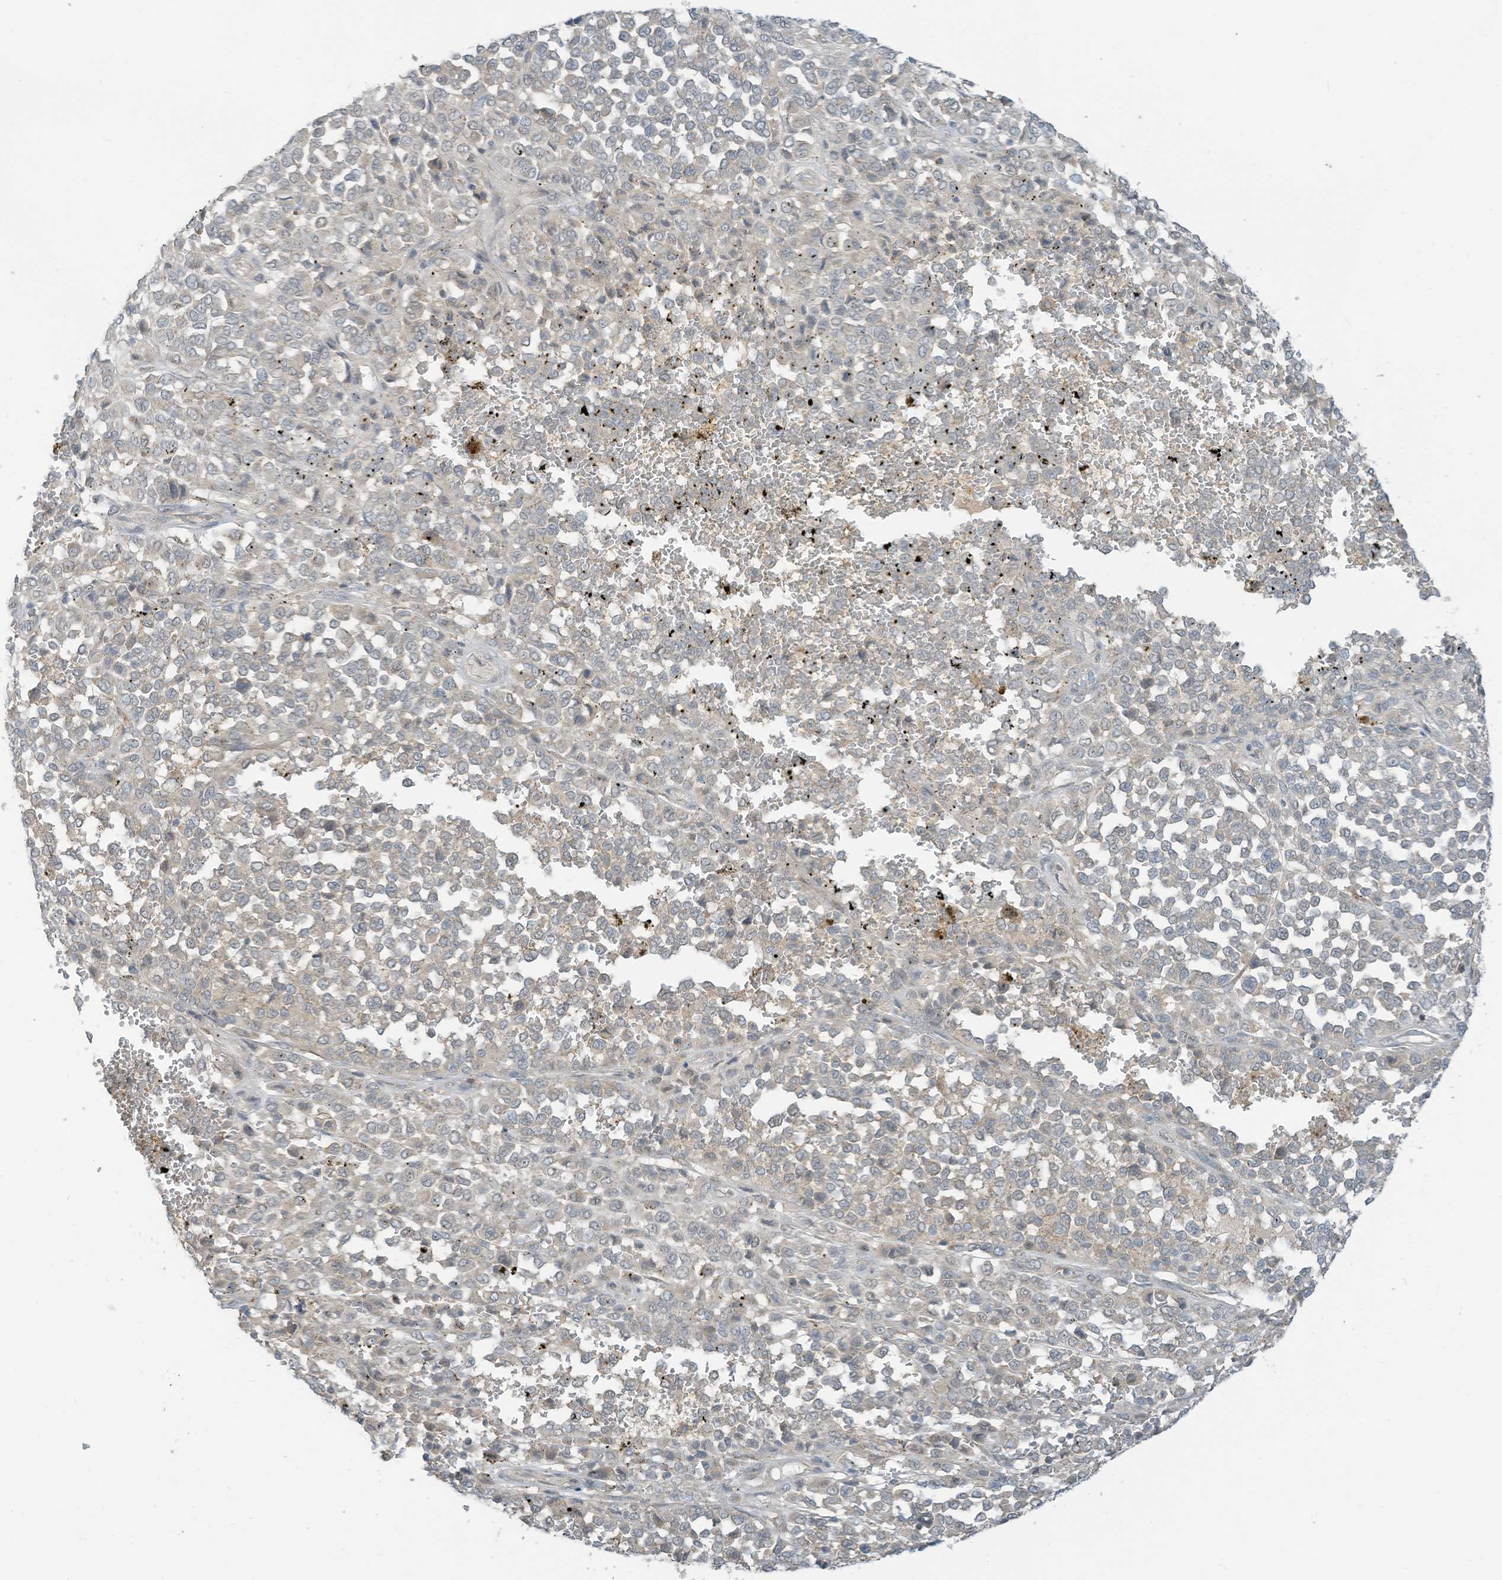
{"staining": {"intensity": "negative", "quantity": "none", "location": "none"}, "tissue": "melanoma", "cell_type": "Tumor cells", "image_type": "cancer", "snomed": [{"axis": "morphology", "description": "Malignant melanoma, Metastatic site"}, {"axis": "topography", "description": "Pancreas"}], "caption": "DAB (3,3'-diaminobenzidine) immunohistochemical staining of human melanoma demonstrates no significant expression in tumor cells. Brightfield microscopy of immunohistochemistry stained with DAB (3,3'-diaminobenzidine) (brown) and hematoxylin (blue), captured at high magnification.", "gene": "PARVG", "patient": {"sex": "female", "age": 30}}